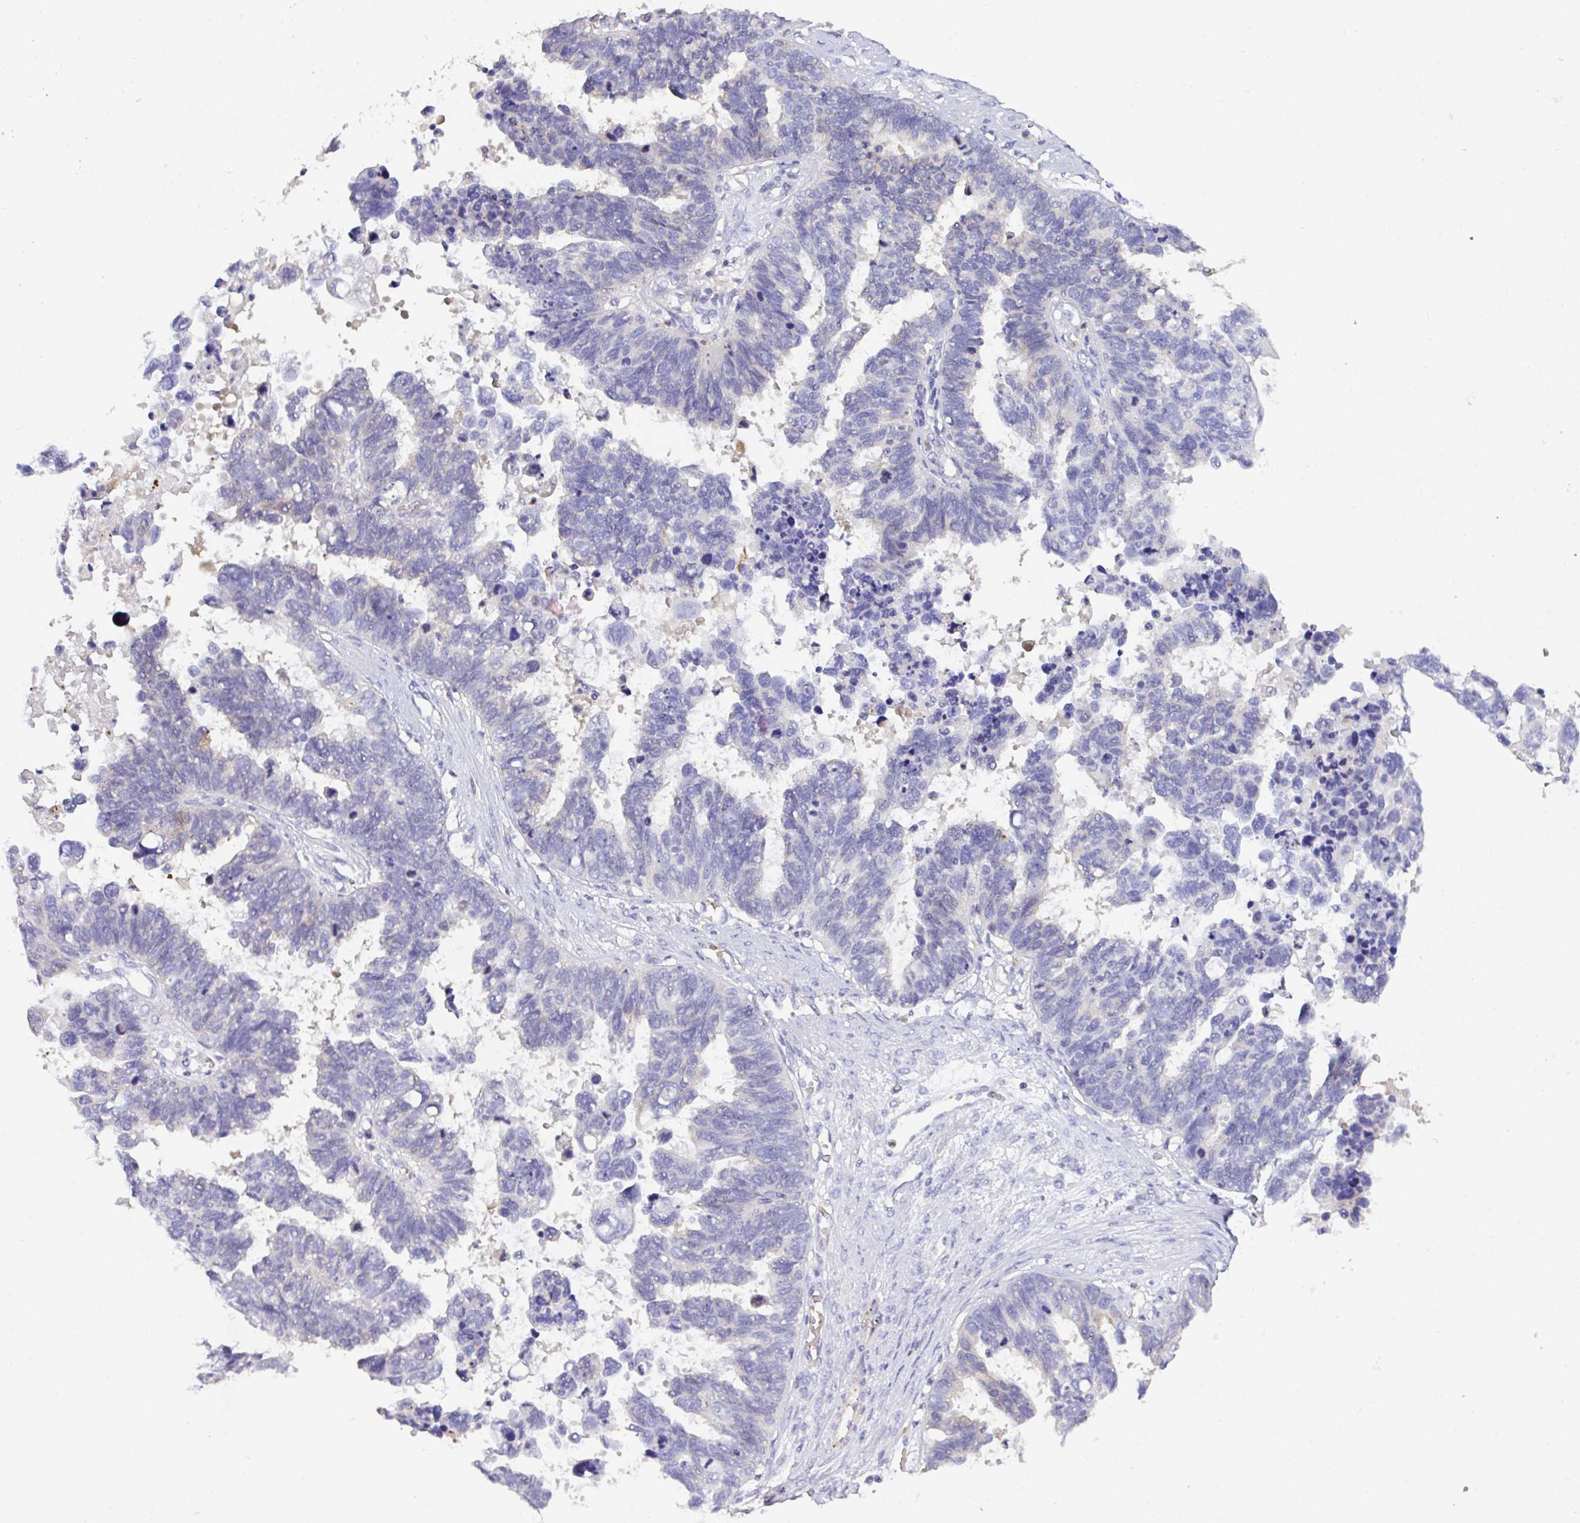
{"staining": {"intensity": "weak", "quantity": "<25%", "location": "cytoplasmic/membranous"}, "tissue": "ovarian cancer", "cell_type": "Tumor cells", "image_type": "cancer", "snomed": [{"axis": "morphology", "description": "Cystadenocarcinoma, serous, NOS"}, {"axis": "topography", "description": "Ovary"}], "caption": "Protein analysis of ovarian serous cystadenocarcinoma shows no significant staining in tumor cells.", "gene": "TNFAIP8", "patient": {"sex": "female", "age": 60}}